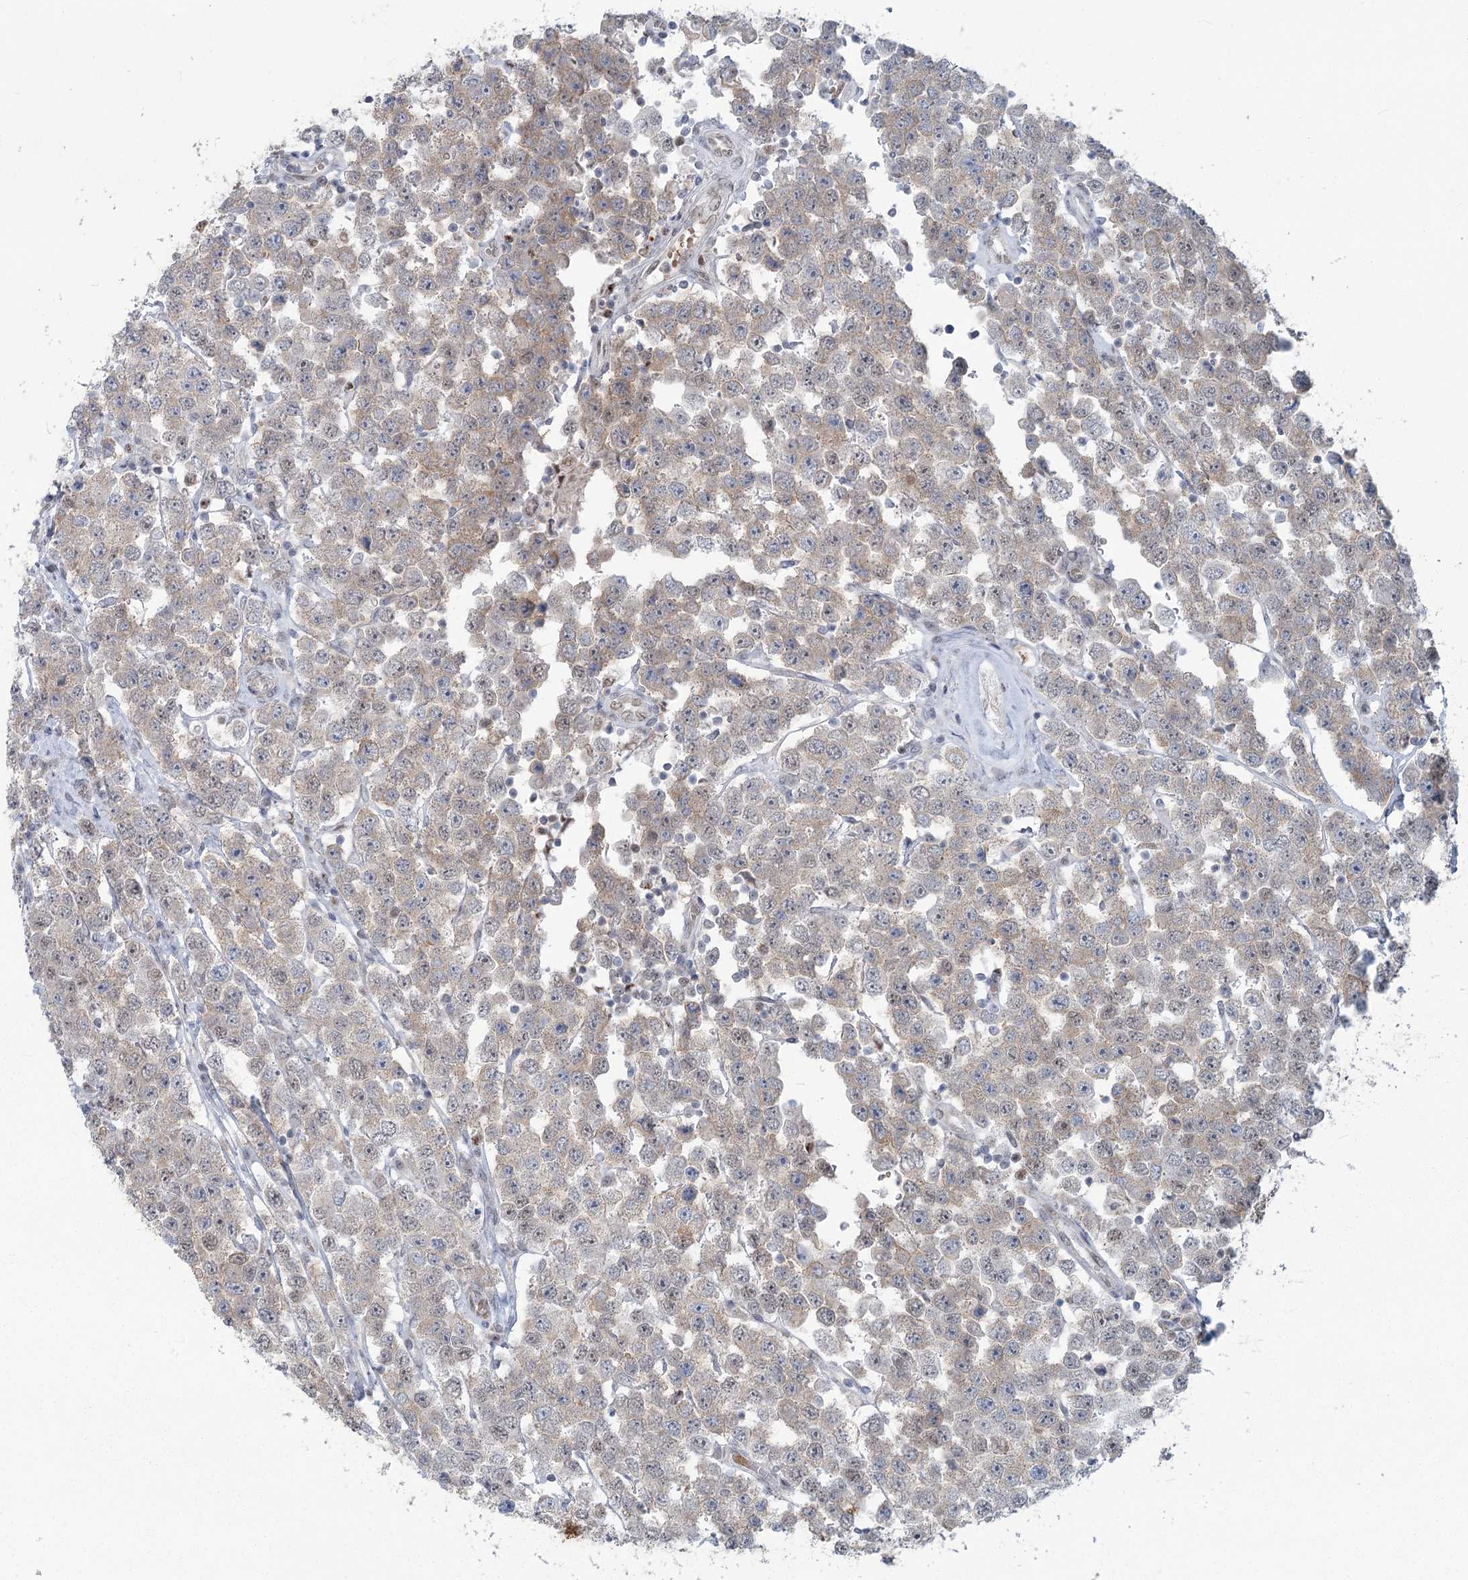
{"staining": {"intensity": "weak", "quantity": "<25%", "location": "cytoplasmic/membranous"}, "tissue": "testis cancer", "cell_type": "Tumor cells", "image_type": "cancer", "snomed": [{"axis": "morphology", "description": "Seminoma, NOS"}, {"axis": "topography", "description": "Testis"}], "caption": "Testis cancer was stained to show a protein in brown. There is no significant expression in tumor cells. The staining is performed using DAB (3,3'-diaminobenzidine) brown chromogen with nuclei counter-stained in using hematoxylin.", "gene": "MTG1", "patient": {"sex": "male", "age": 28}}